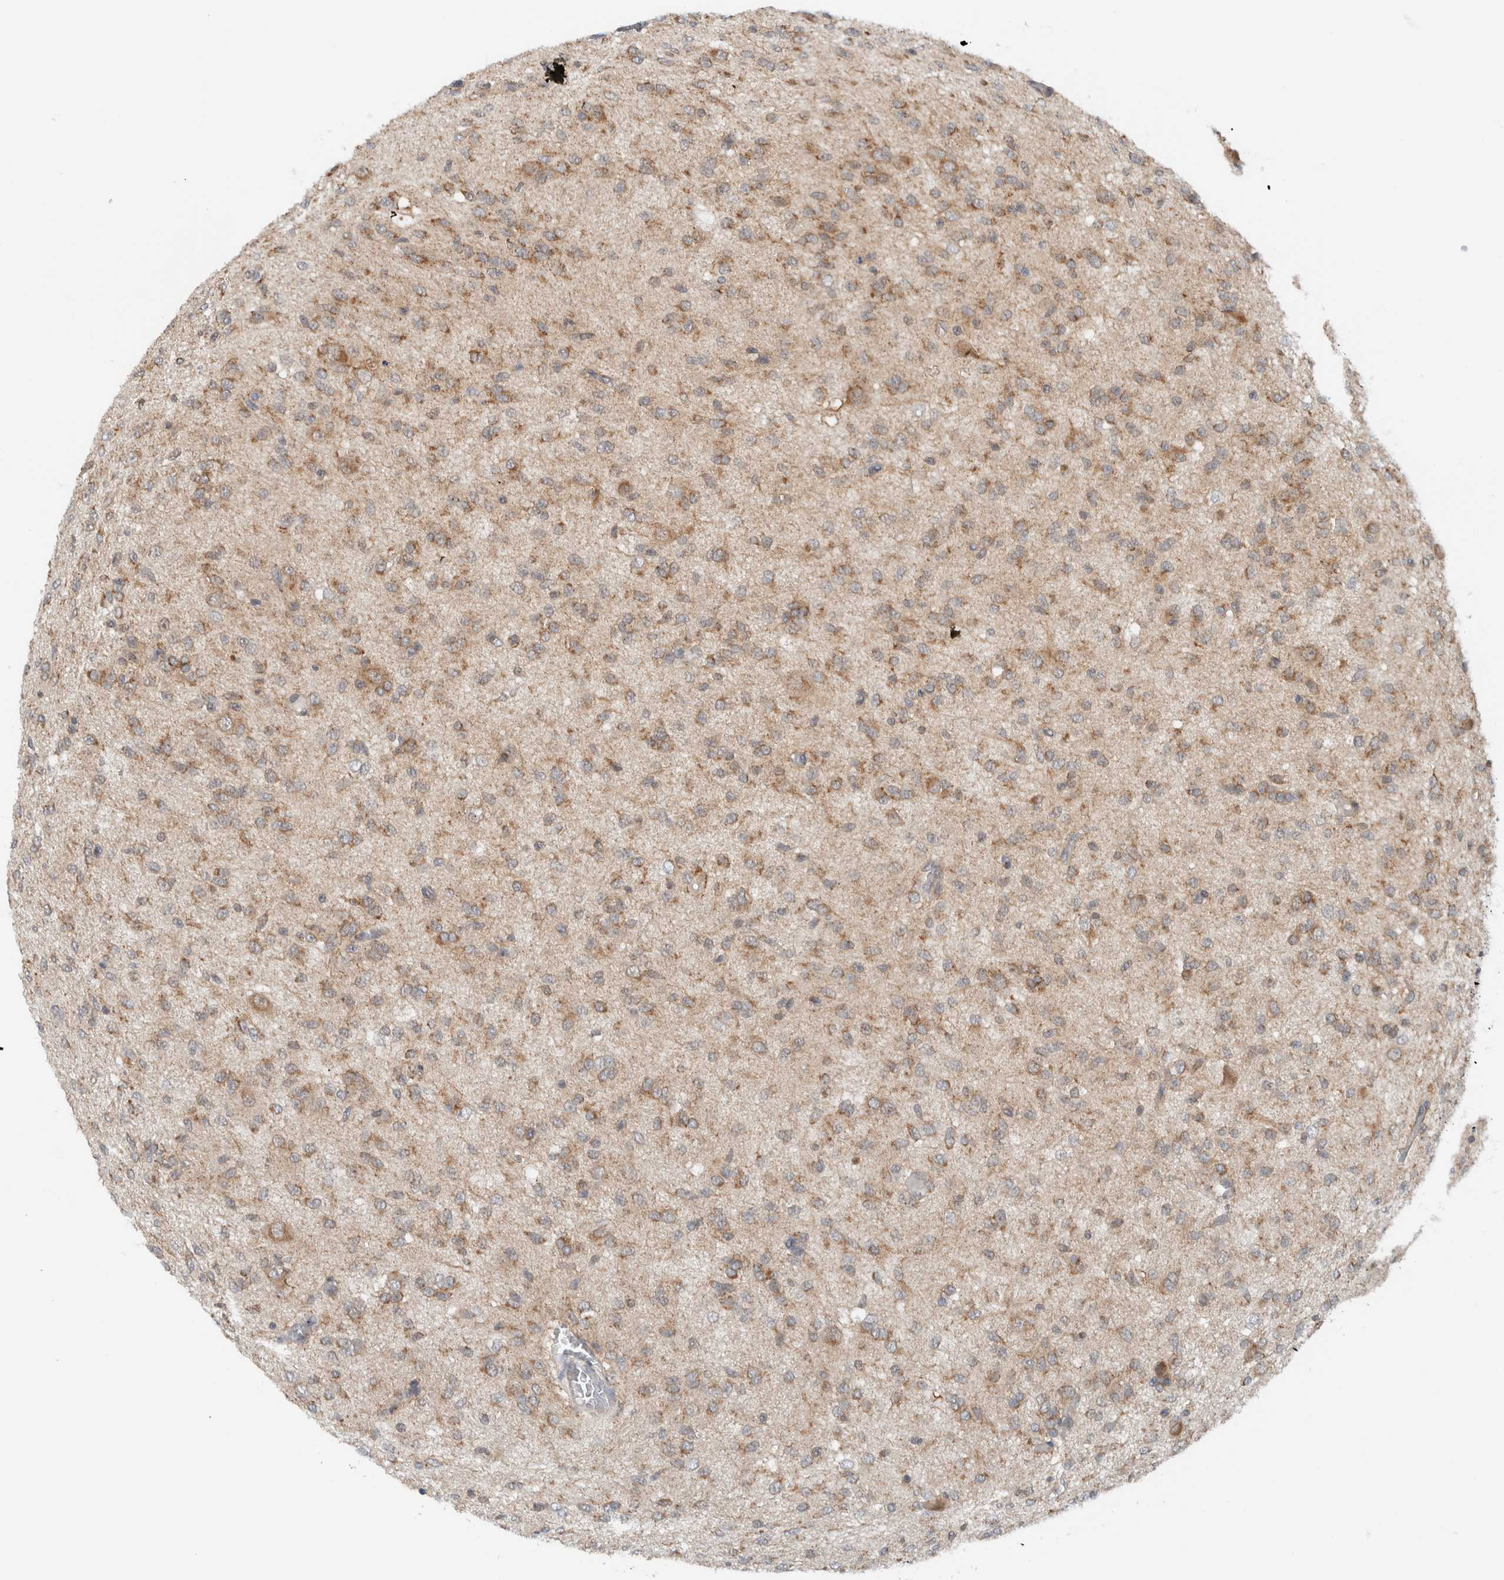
{"staining": {"intensity": "moderate", "quantity": ">75%", "location": "cytoplasmic/membranous"}, "tissue": "glioma", "cell_type": "Tumor cells", "image_type": "cancer", "snomed": [{"axis": "morphology", "description": "Glioma, malignant, High grade"}, {"axis": "topography", "description": "Brain"}], "caption": "Immunohistochemical staining of human high-grade glioma (malignant) demonstrates moderate cytoplasmic/membranous protein expression in about >75% of tumor cells. The staining was performed using DAB to visualize the protein expression in brown, while the nuclei were stained in blue with hematoxylin (Magnification: 20x).", "gene": "RERE", "patient": {"sex": "female", "age": 59}}